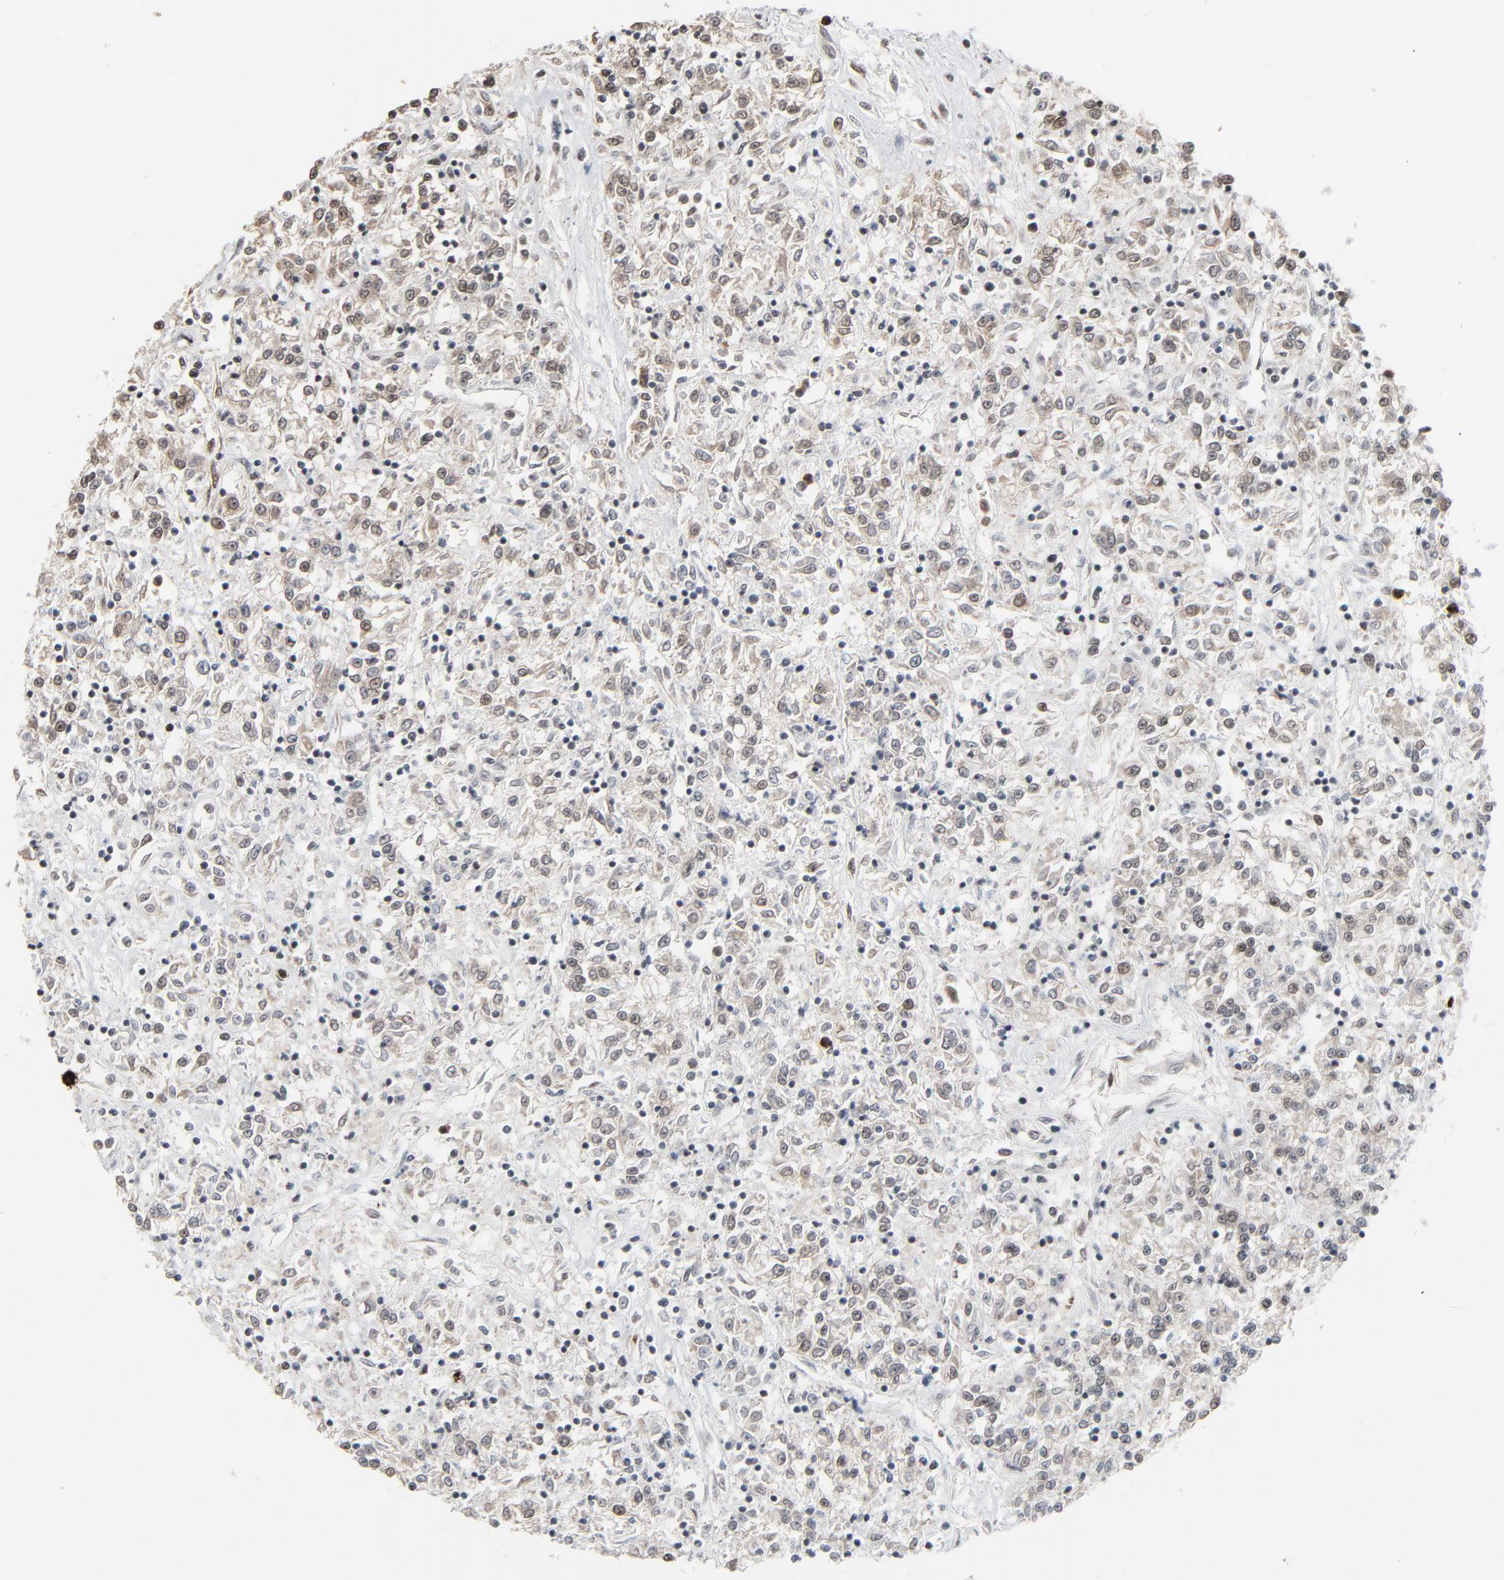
{"staining": {"intensity": "moderate", "quantity": "25%-75%", "location": "cytoplasmic/membranous,nuclear"}, "tissue": "renal cancer", "cell_type": "Tumor cells", "image_type": "cancer", "snomed": [{"axis": "morphology", "description": "Adenocarcinoma, NOS"}, {"axis": "topography", "description": "Kidney"}], "caption": "Renal cancer (adenocarcinoma) was stained to show a protein in brown. There is medium levels of moderate cytoplasmic/membranous and nuclear staining in about 25%-75% of tumor cells. (Brightfield microscopy of DAB IHC at high magnification).", "gene": "MEIS2", "patient": {"sex": "female", "age": 76}}